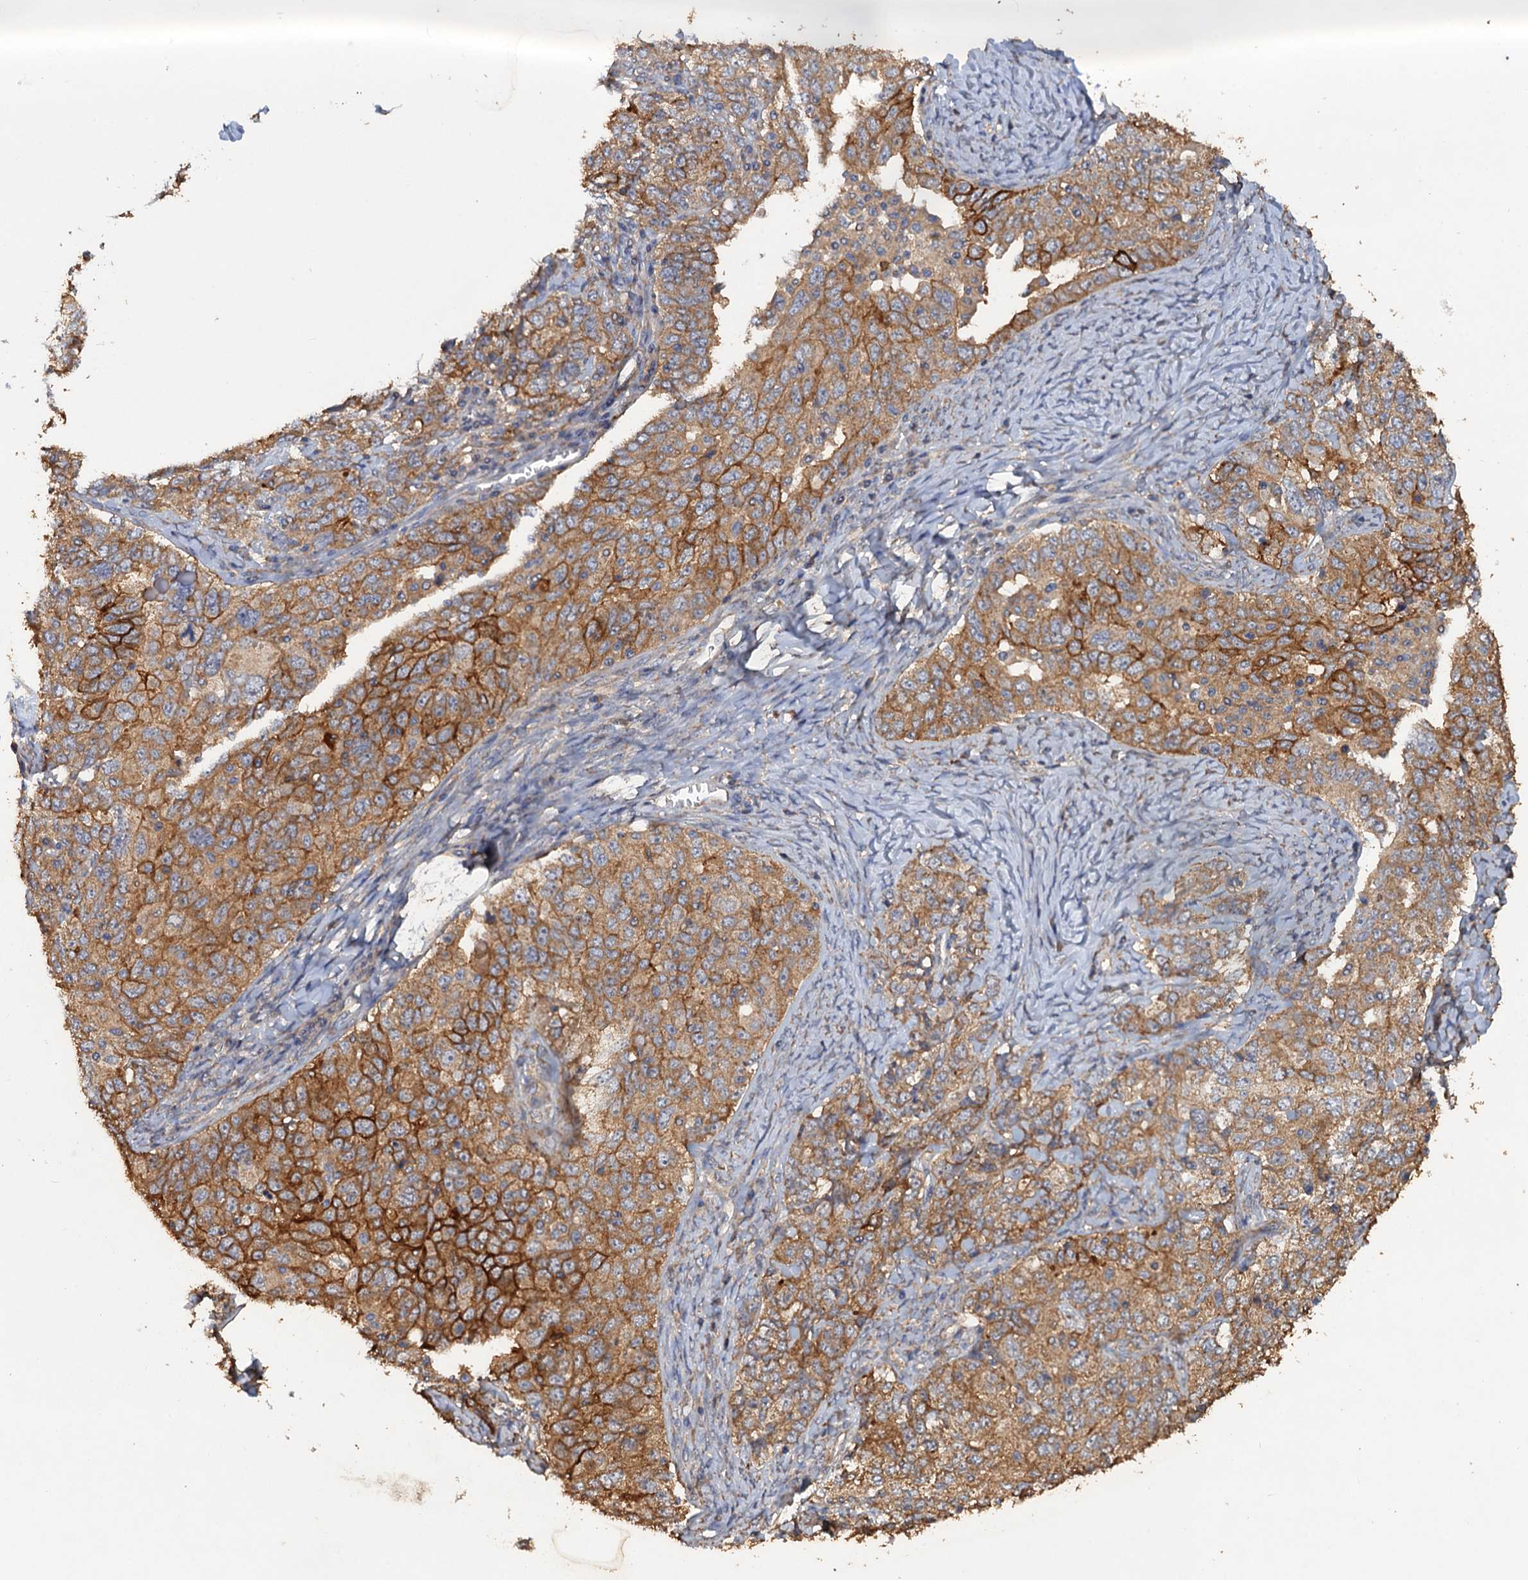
{"staining": {"intensity": "moderate", "quantity": ">75%", "location": "cytoplasmic/membranous"}, "tissue": "ovarian cancer", "cell_type": "Tumor cells", "image_type": "cancer", "snomed": [{"axis": "morphology", "description": "Carcinoma, endometroid"}, {"axis": "topography", "description": "Ovary"}], "caption": "Protein expression analysis of ovarian endometroid carcinoma reveals moderate cytoplasmic/membranous expression in about >75% of tumor cells.", "gene": "SCUBE3", "patient": {"sex": "female", "age": 62}}